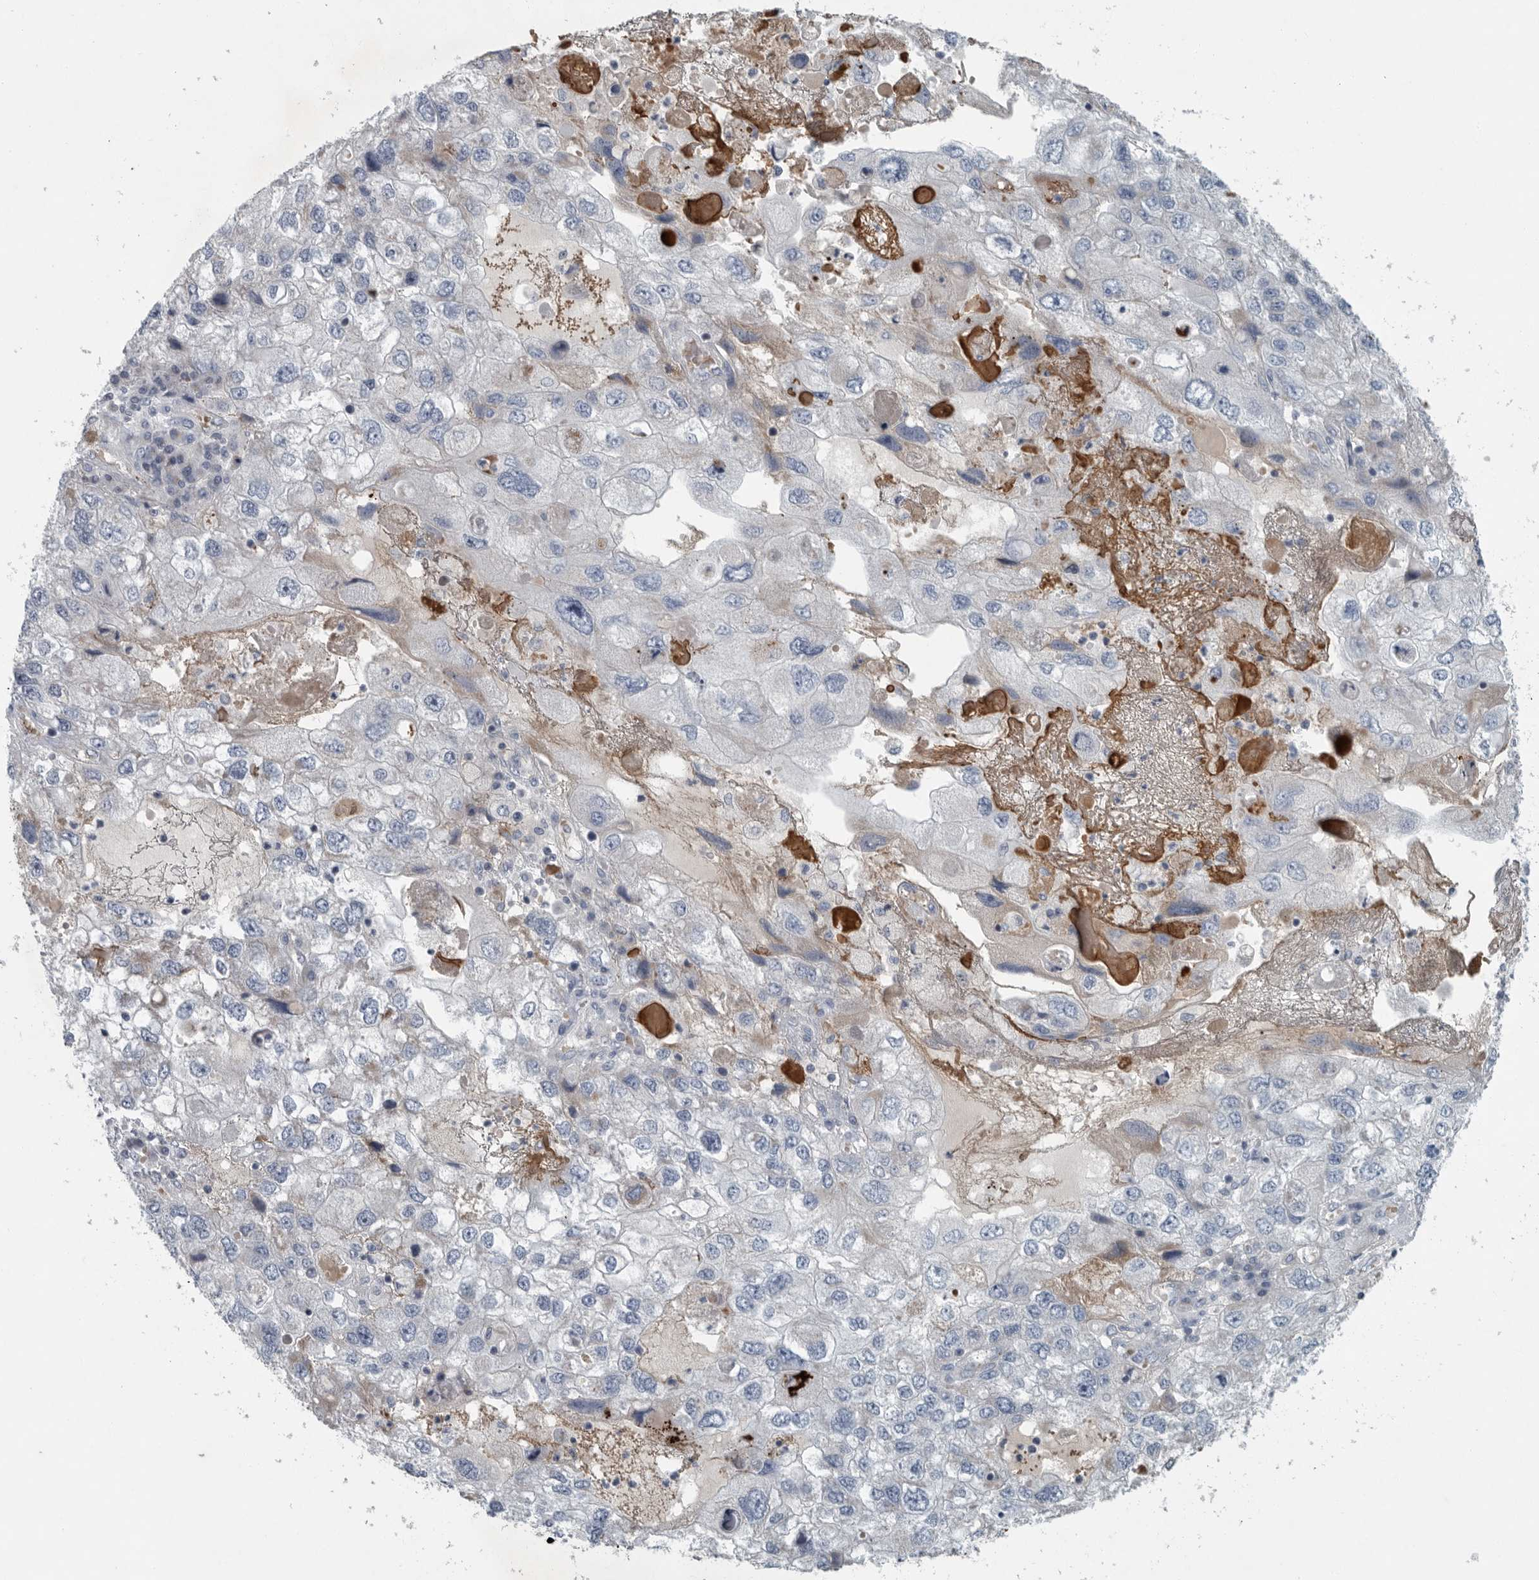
{"staining": {"intensity": "negative", "quantity": "none", "location": "none"}, "tissue": "endometrial cancer", "cell_type": "Tumor cells", "image_type": "cancer", "snomed": [{"axis": "morphology", "description": "Adenocarcinoma, NOS"}, {"axis": "topography", "description": "Endometrium"}], "caption": "Immunohistochemistry (IHC) image of neoplastic tissue: adenocarcinoma (endometrial) stained with DAB reveals no significant protein positivity in tumor cells. (DAB immunohistochemistry (IHC) with hematoxylin counter stain).", "gene": "MPP3", "patient": {"sex": "female", "age": 49}}